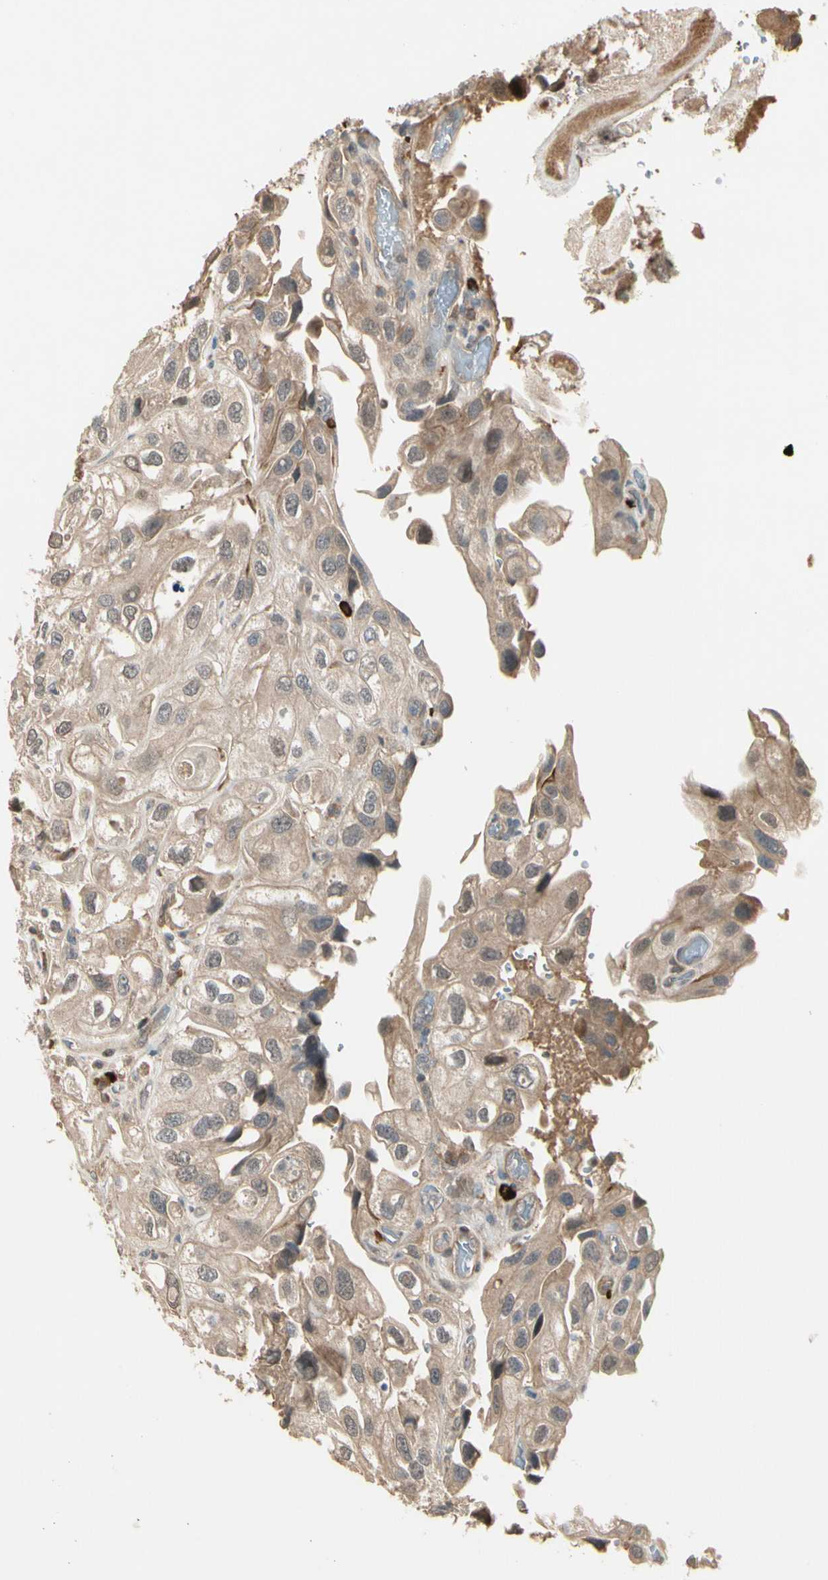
{"staining": {"intensity": "weak", "quantity": ">75%", "location": "cytoplasmic/membranous,nuclear"}, "tissue": "urothelial cancer", "cell_type": "Tumor cells", "image_type": "cancer", "snomed": [{"axis": "morphology", "description": "Urothelial carcinoma, High grade"}, {"axis": "topography", "description": "Urinary bladder"}], "caption": "A low amount of weak cytoplasmic/membranous and nuclear expression is present in about >75% of tumor cells in urothelial cancer tissue.", "gene": "ATG4C", "patient": {"sex": "female", "age": 64}}